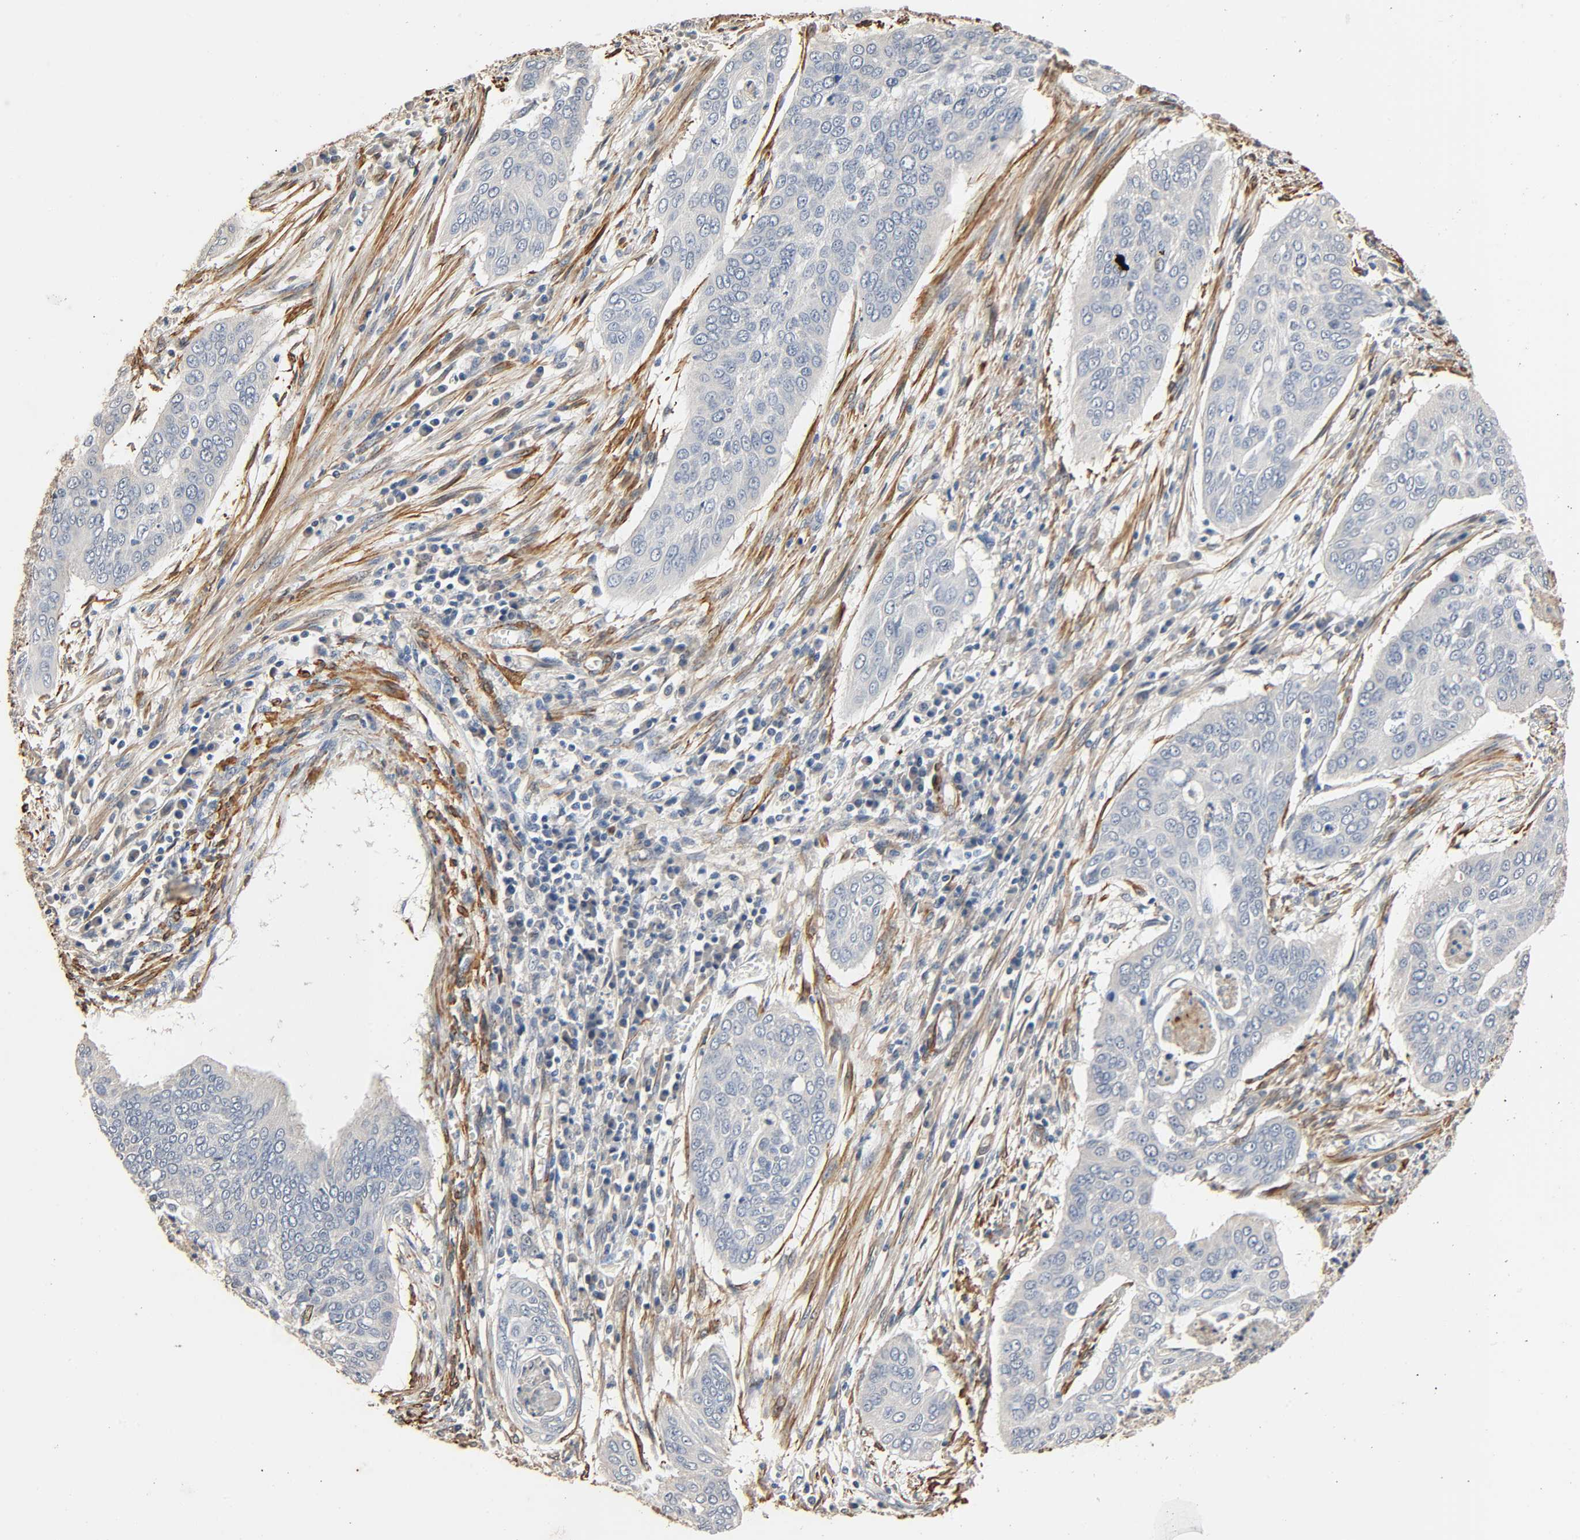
{"staining": {"intensity": "negative", "quantity": "none", "location": "none"}, "tissue": "cervical cancer", "cell_type": "Tumor cells", "image_type": "cancer", "snomed": [{"axis": "morphology", "description": "Squamous cell carcinoma, NOS"}, {"axis": "topography", "description": "Cervix"}], "caption": "Tumor cells are negative for brown protein staining in squamous cell carcinoma (cervical).", "gene": "GSTA3", "patient": {"sex": "female", "age": 39}}